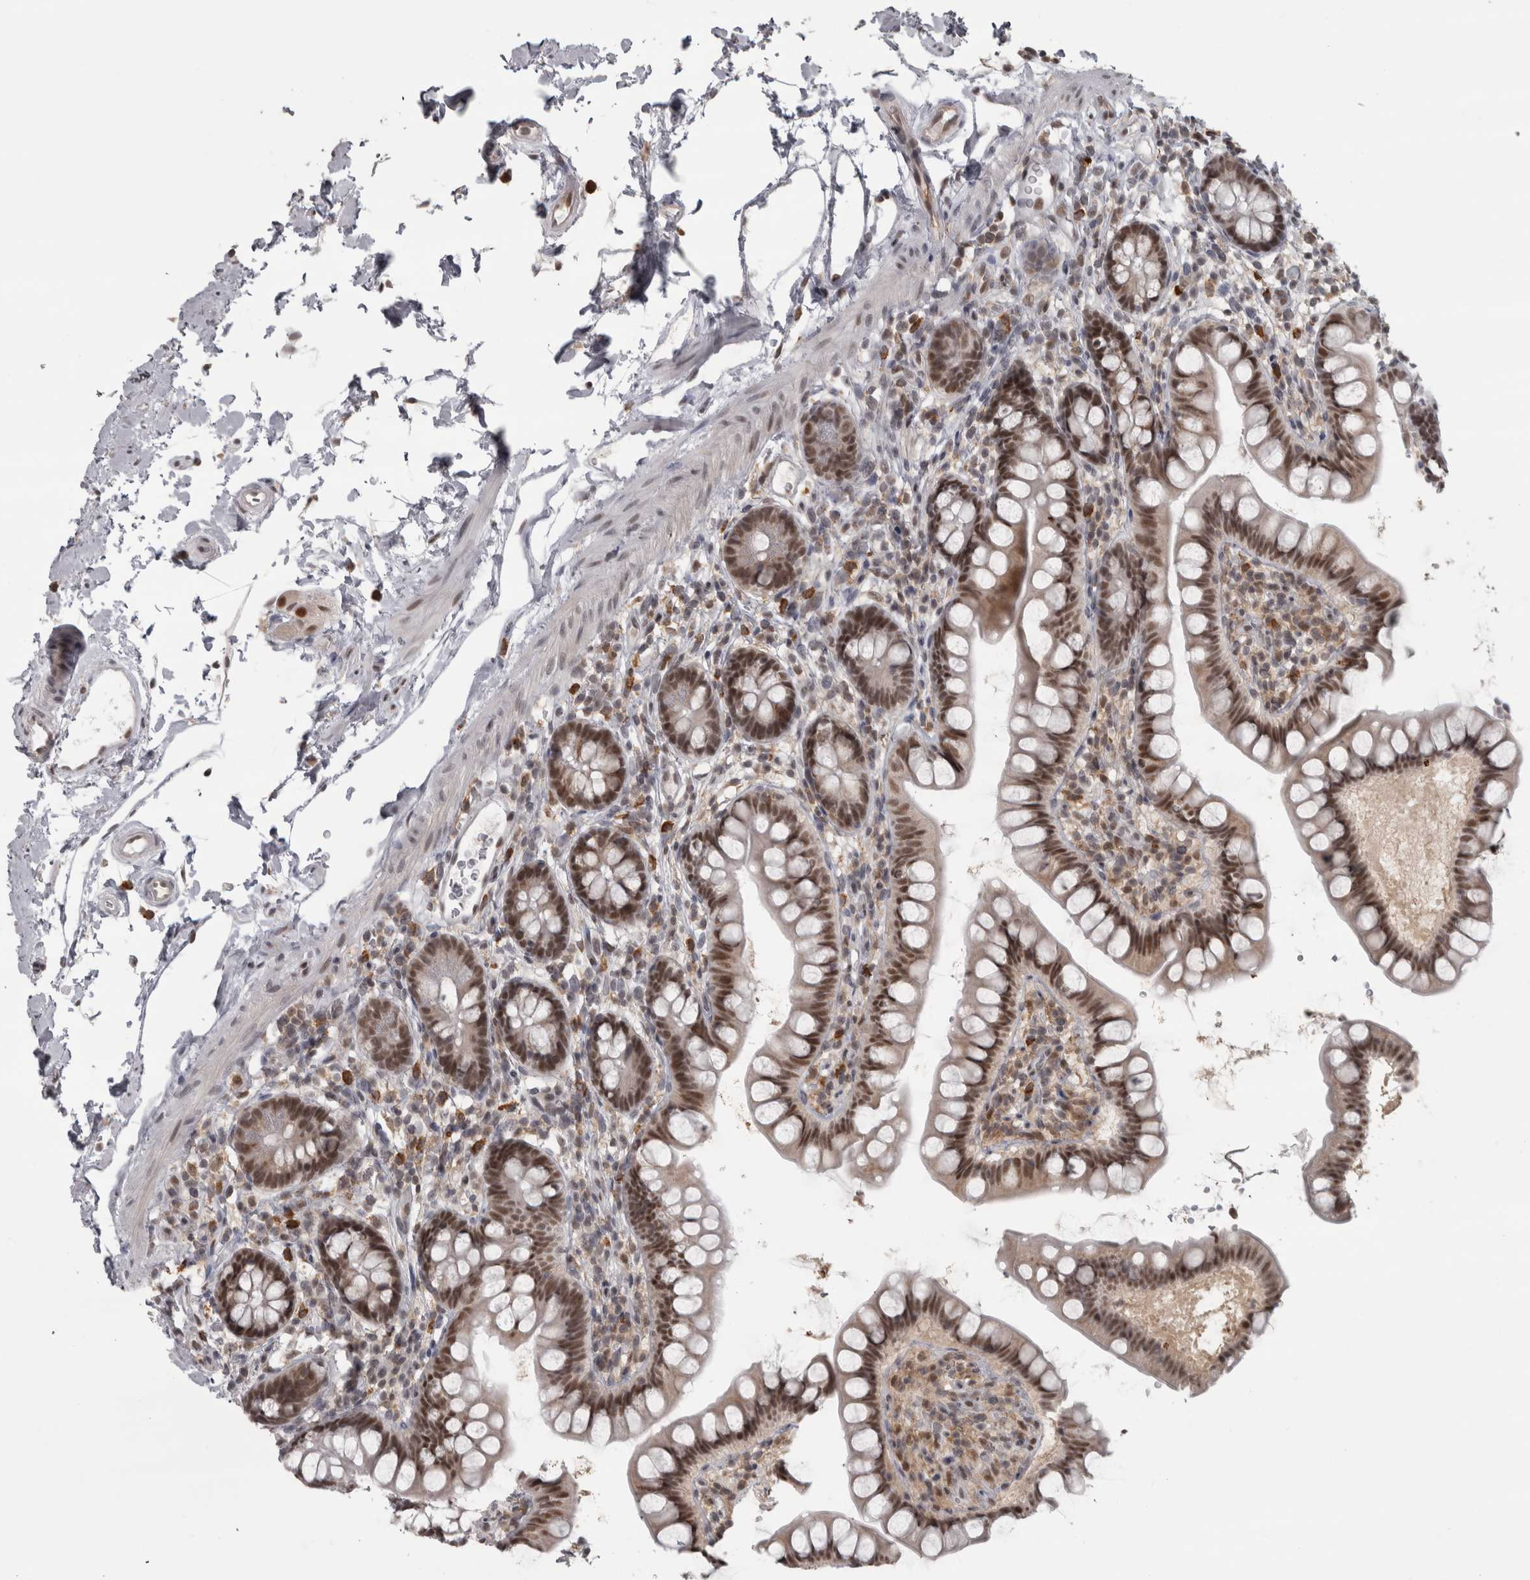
{"staining": {"intensity": "moderate", "quantity": ">75%", "location": "cytoplasmic/membranous,nuclear"}, "tissue": "small intestine", "cell_type": "Glandular cells", "image_type": "normal", "snomed": [{"axis": "morphology", "description": "Normal tissue, NOS"}, {"axis": "topography", "description": "Small intestine"}], "caption": "Small intestine stained for a protein exhibits moderate cytoplasmic/membranous,nuclear positivity in glandular cells.", "gene": "MICU3", "patient": {"sex": "female", "age": 84}}